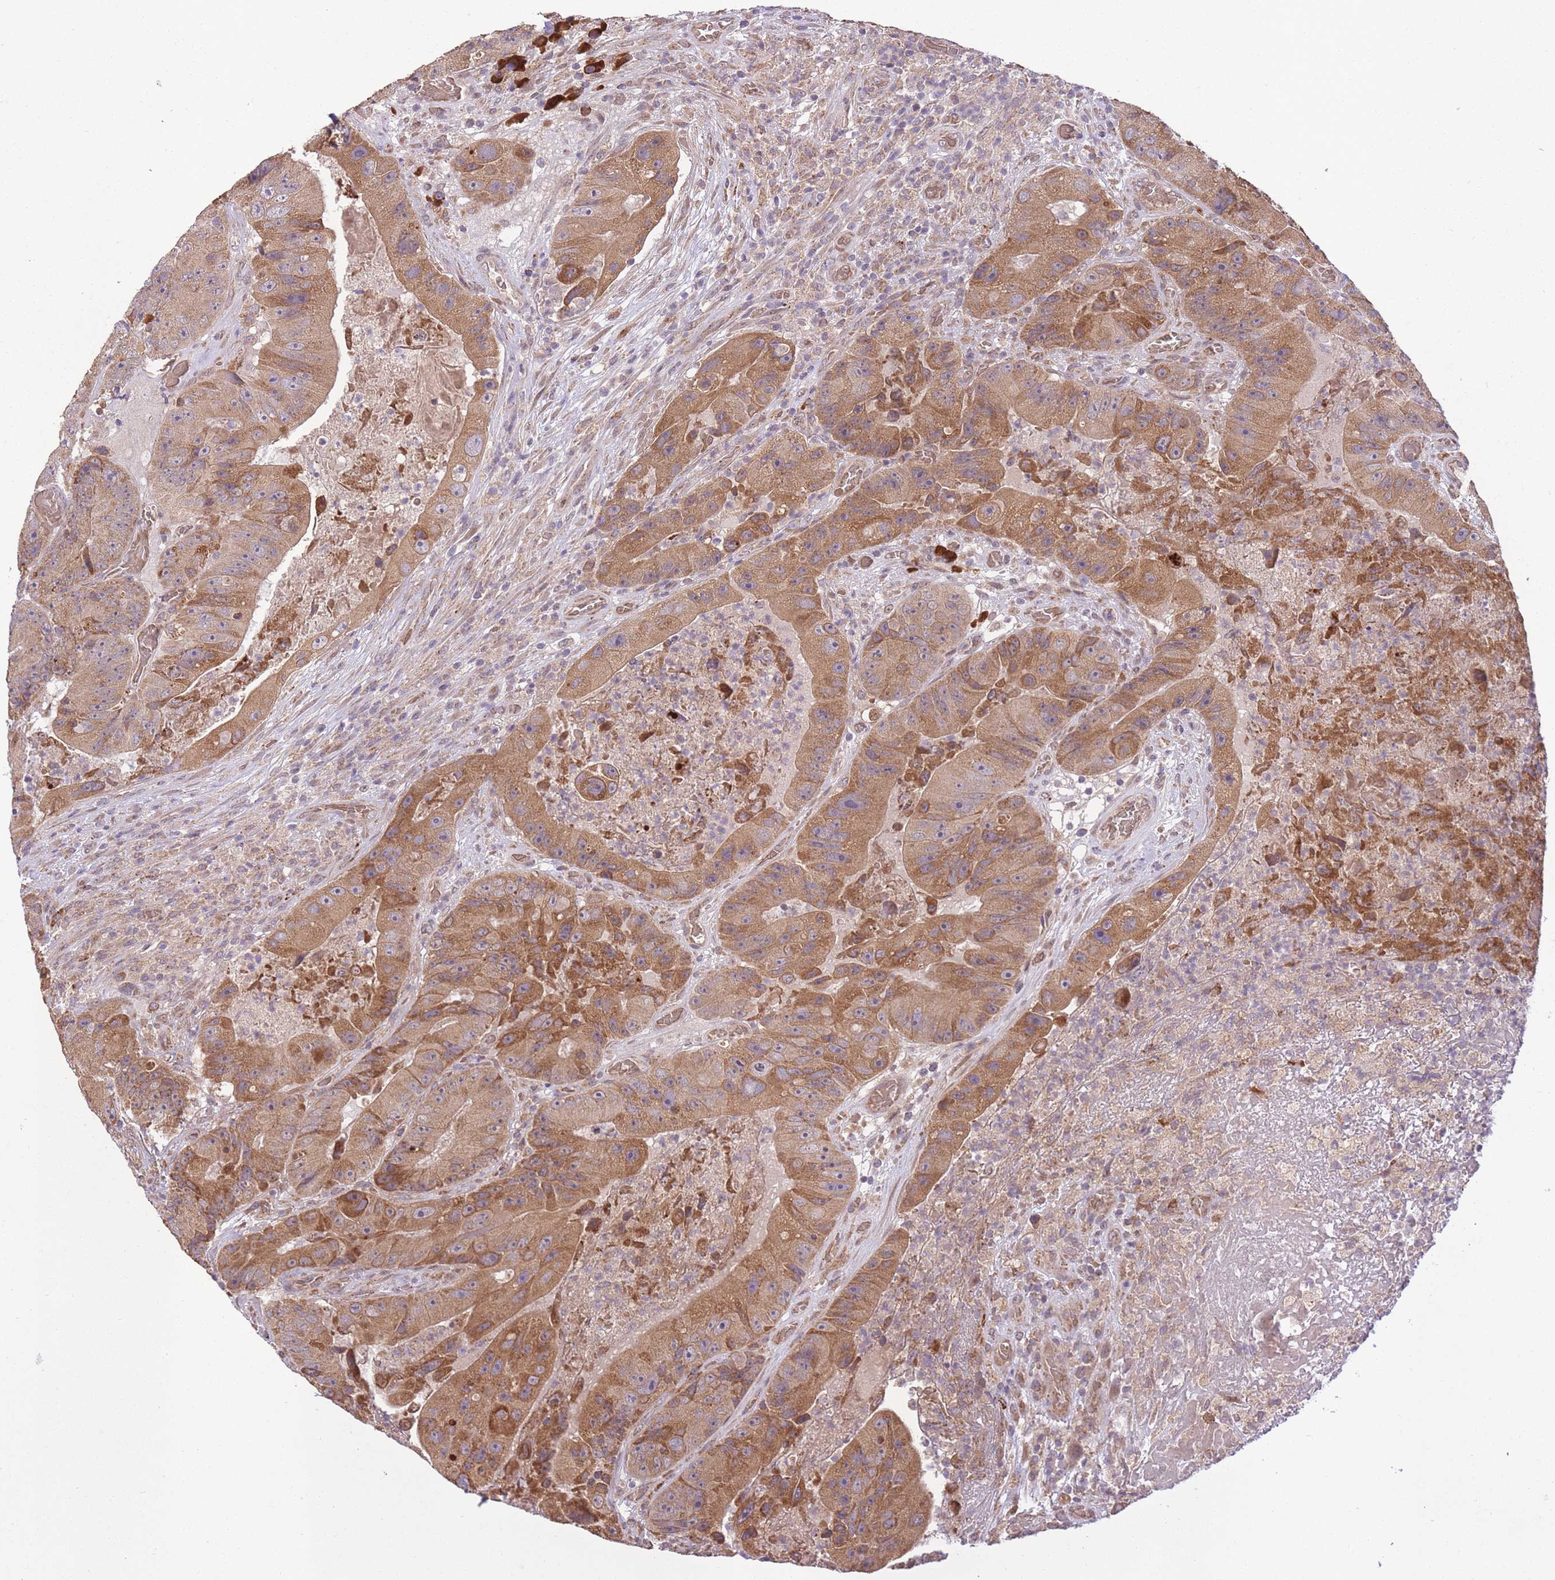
{"staining": {"intensity": "moderate", "quantity": ">75%", "location": "cytoplasmic/membranous"}, "tissue": "colorectal cancer", "cell_type": "Tumor cells", "image_type": "cancer", "snomed": [{"axis": "morphology", "description": "Adenocarcinoma, NOS"}, {"axis": "topography", "description": "Colon"}], "caption": "High-power microscopy captured an IHC micrograph of colorectal cancer, revealing moderate cytoplasmic/membranous positivity in approximately >75% of tumor cells.", "gene": "POLR3F", "patient": {"sex": "female", "age": 86}}